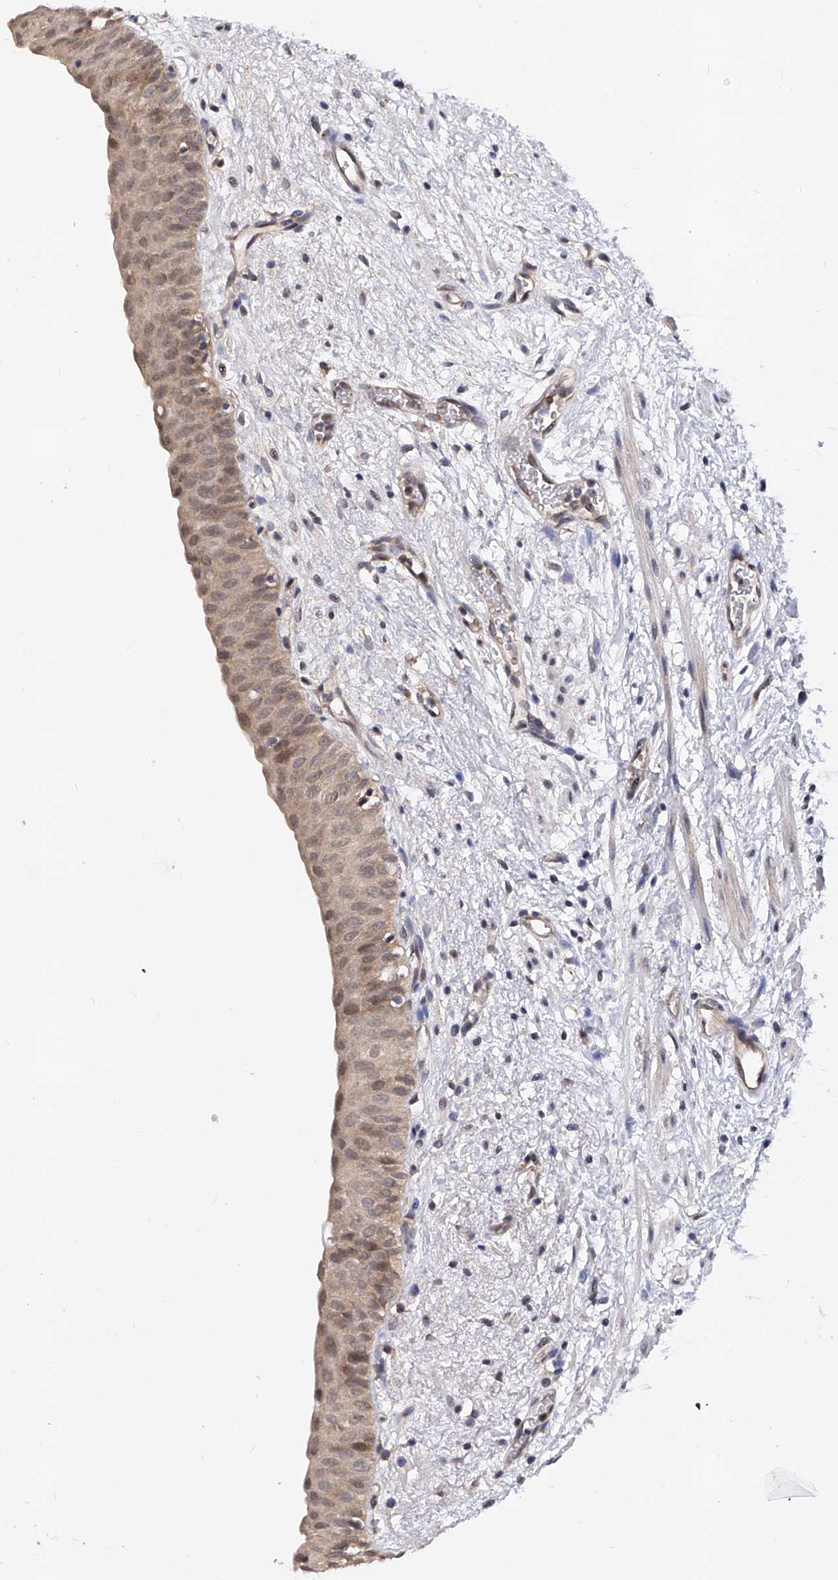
{"staining": {"intensity": "moderate", "quantity": "25%-75%", "location": "cytoplasmic/membranous"}, "tissue": "urinary bladder", "cell_type": "Urothelial cells", "image_type": "normal", "snomed": [{"axis": "morphology", "description": "Normal tissue, NOS"}, {"axis": "topography", "description": "Urinary bladder"}], "caption": "Immunohistochemistry micrograph of normal human urinary bladder stained for a protein (brown), which displays medium levels of moderate cytoplasmic/membranous staining in about 25%-75% of urothelial cells.", "gene": "USP45", "patient": {"sex": "male", "age": 51}}